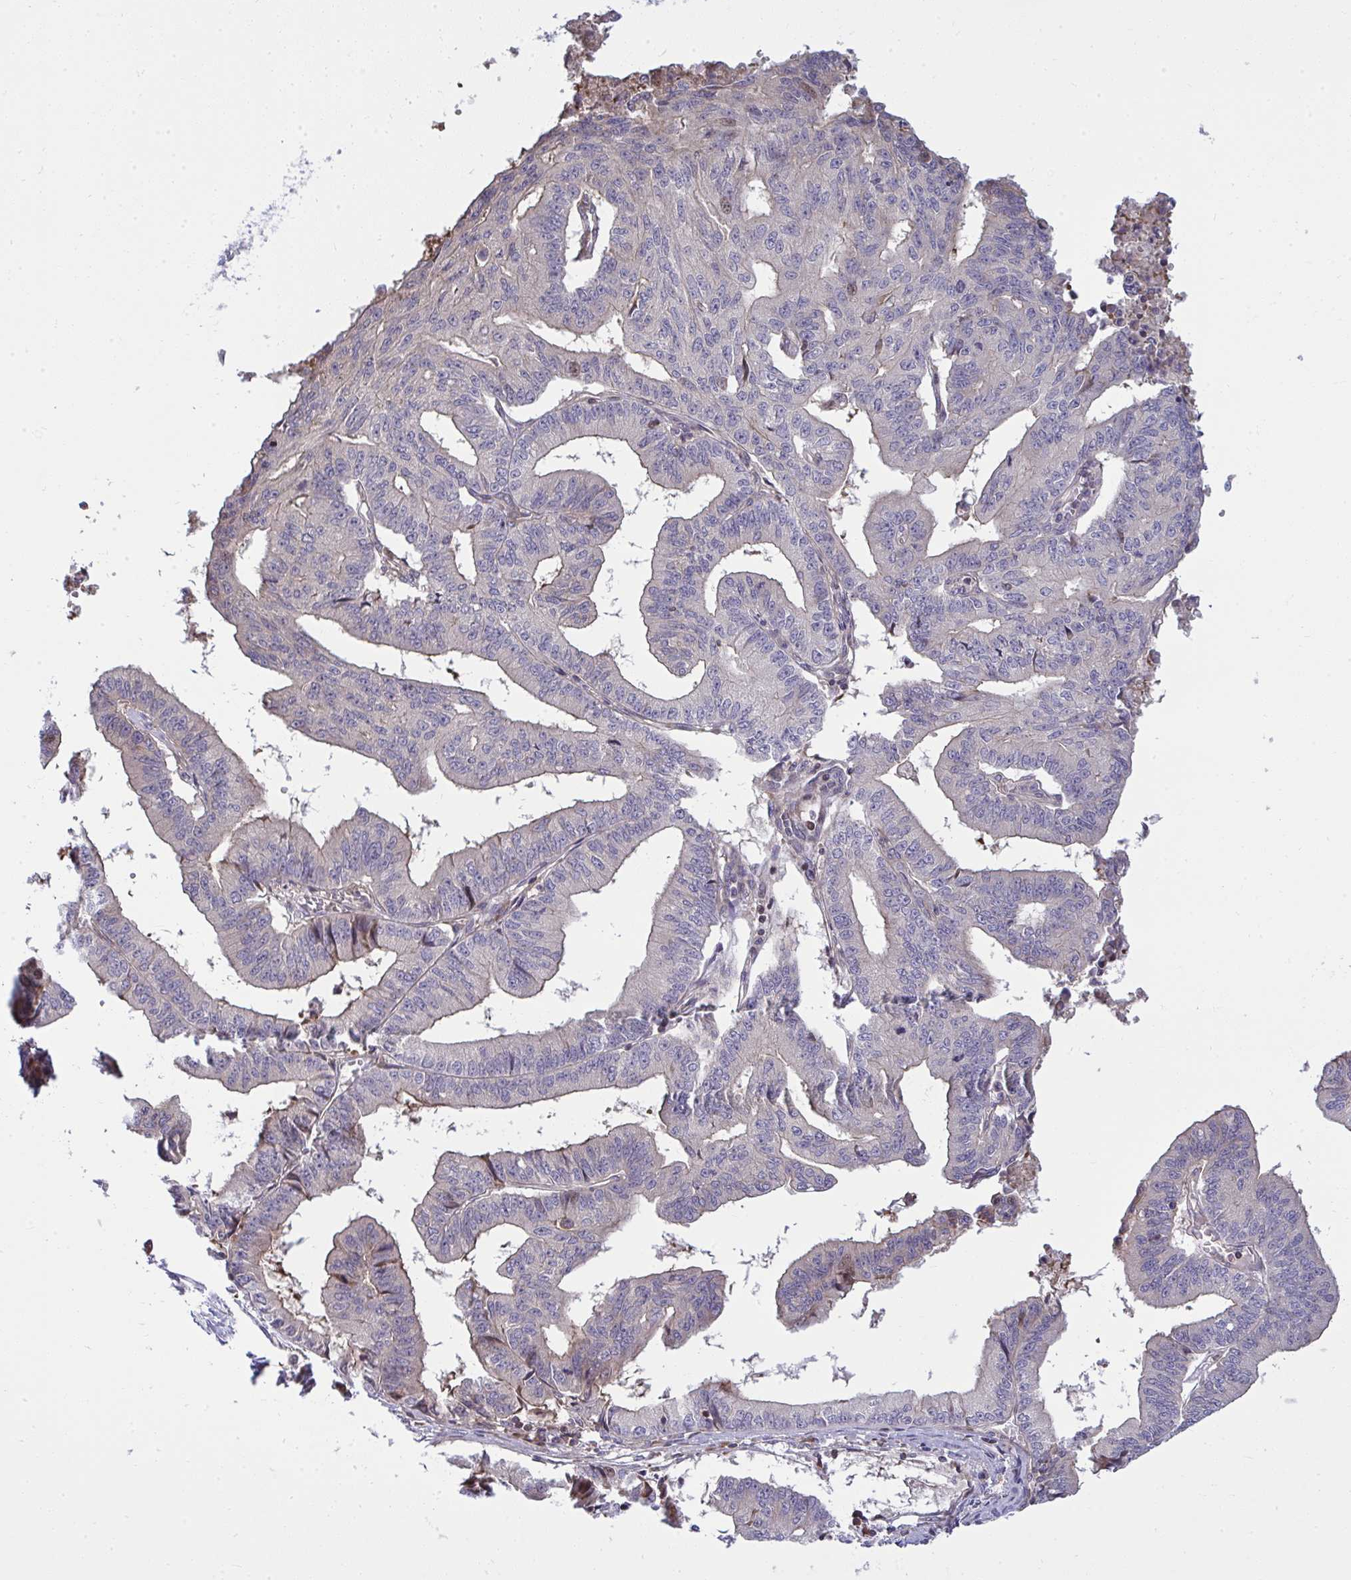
{"staining": {"intensity": "negative", "quantity": "none", "location": "none"}, "tissue": "endometrial cancer", "cell_type": "Tumor cells", "image_type": "cancer", "snomed": [{"axis": "morphology", "description": "Adenocarcinoma, NOS"}, {"axis": "topography", "description": "Endometrium"}], "caption": "DAB immunohistochemical staining of endometrial adenocarcinoma reveals no significant positivity in tumor cells.", "gene": "ZSCAN9", "patient": {"sex": "female", "age": 65}}